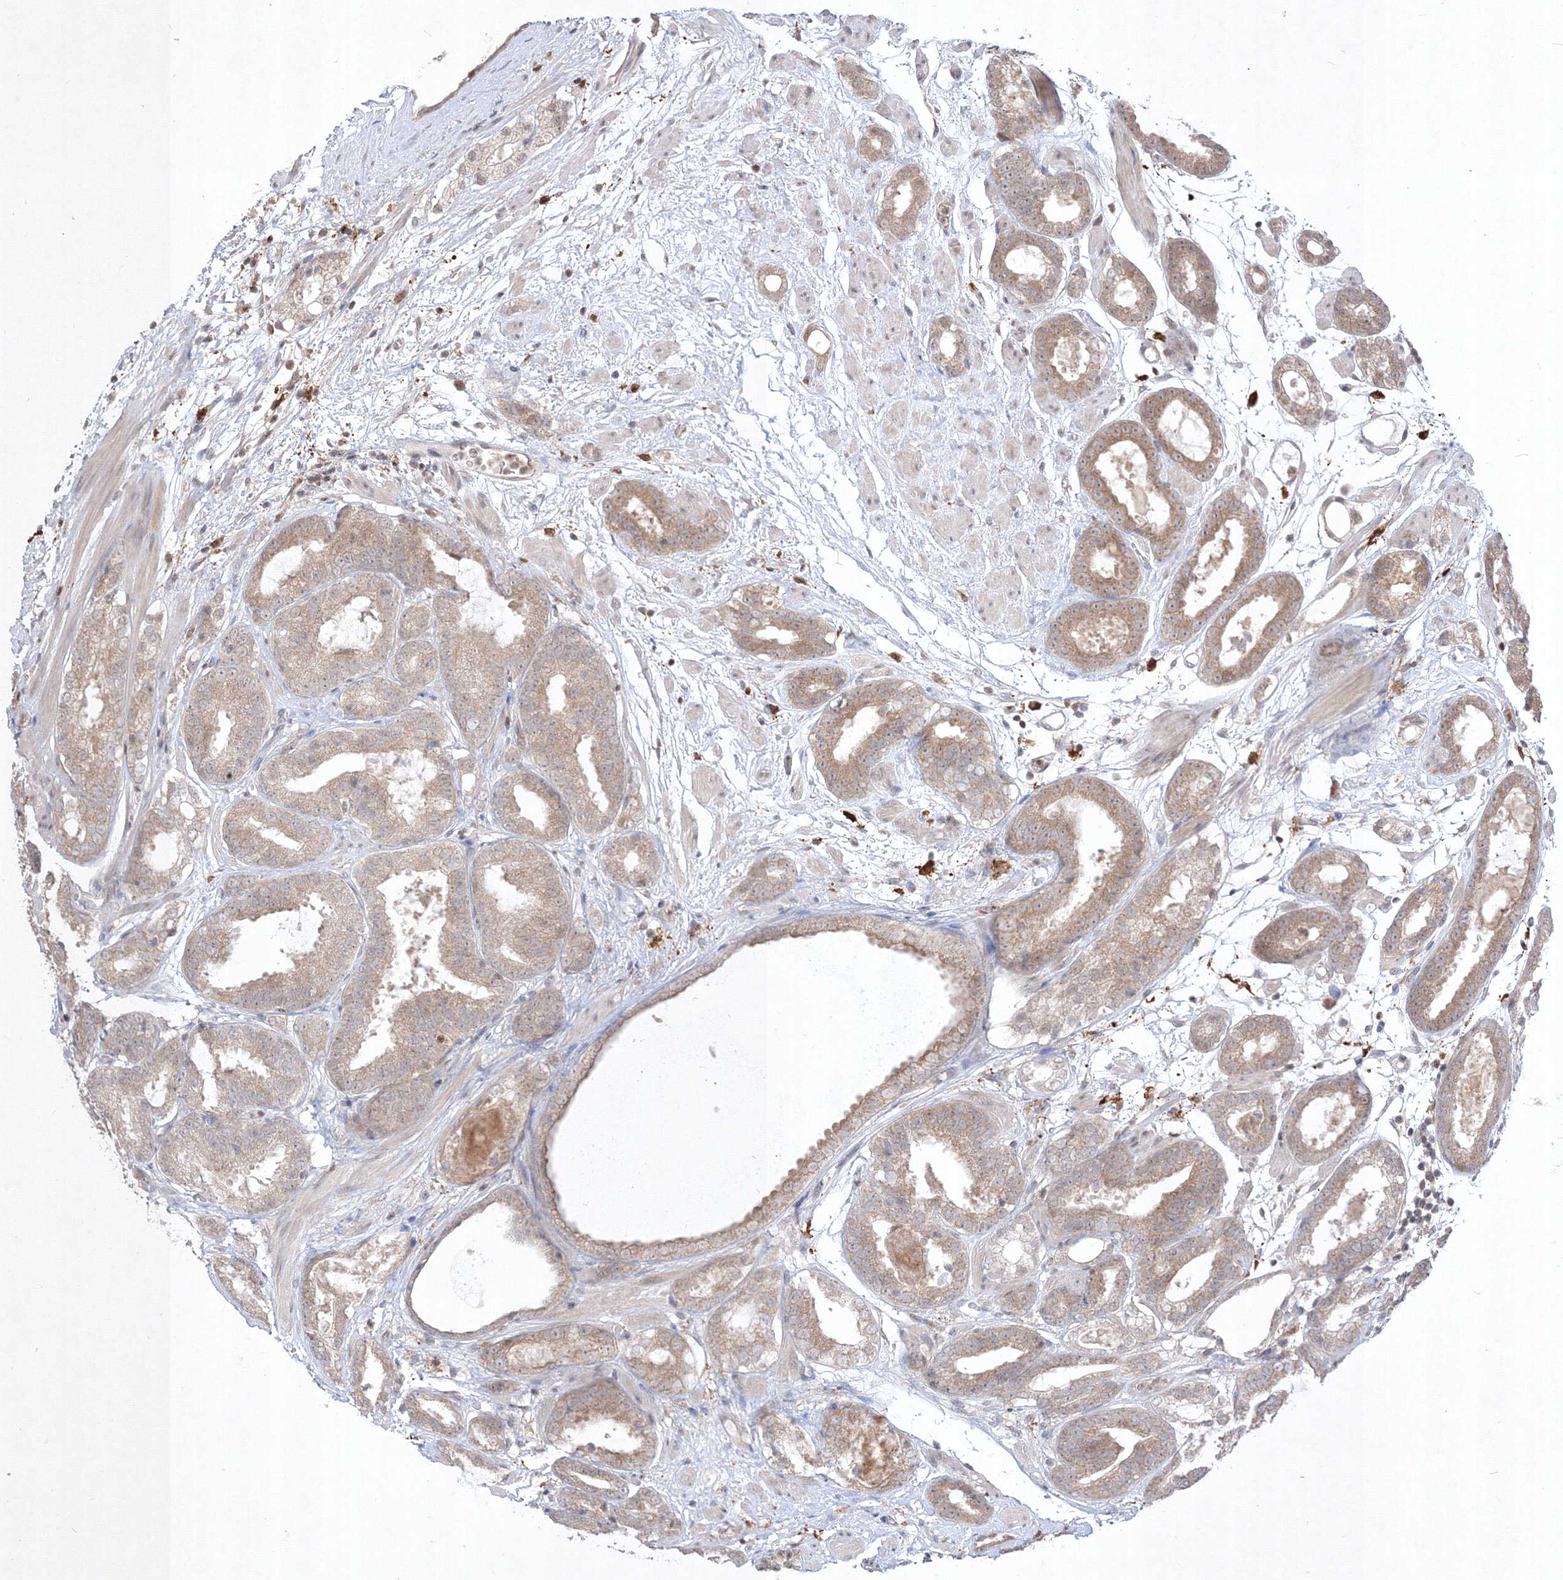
{"staining": {"intensity": "weak", "quantity": ">75%", "location": "cytoplasmic/membranous"}, "tissue": "prostate cancer", "cell_type": "Tumor cells", "image_type": "cancer", "snomed": [{"axis": "morphology", "description": "Adenocarcinoma, Low grade"}, {"axis": "topography", "description": "Prostate"}], "caption": "Brown immunohistochemical staining in prostate cancer exhibits weak cytoplasmic/membranous expression in about >75% of tumor cells.", "gene": "TAB1", "patient": {"sex": "male", "age": 69}}